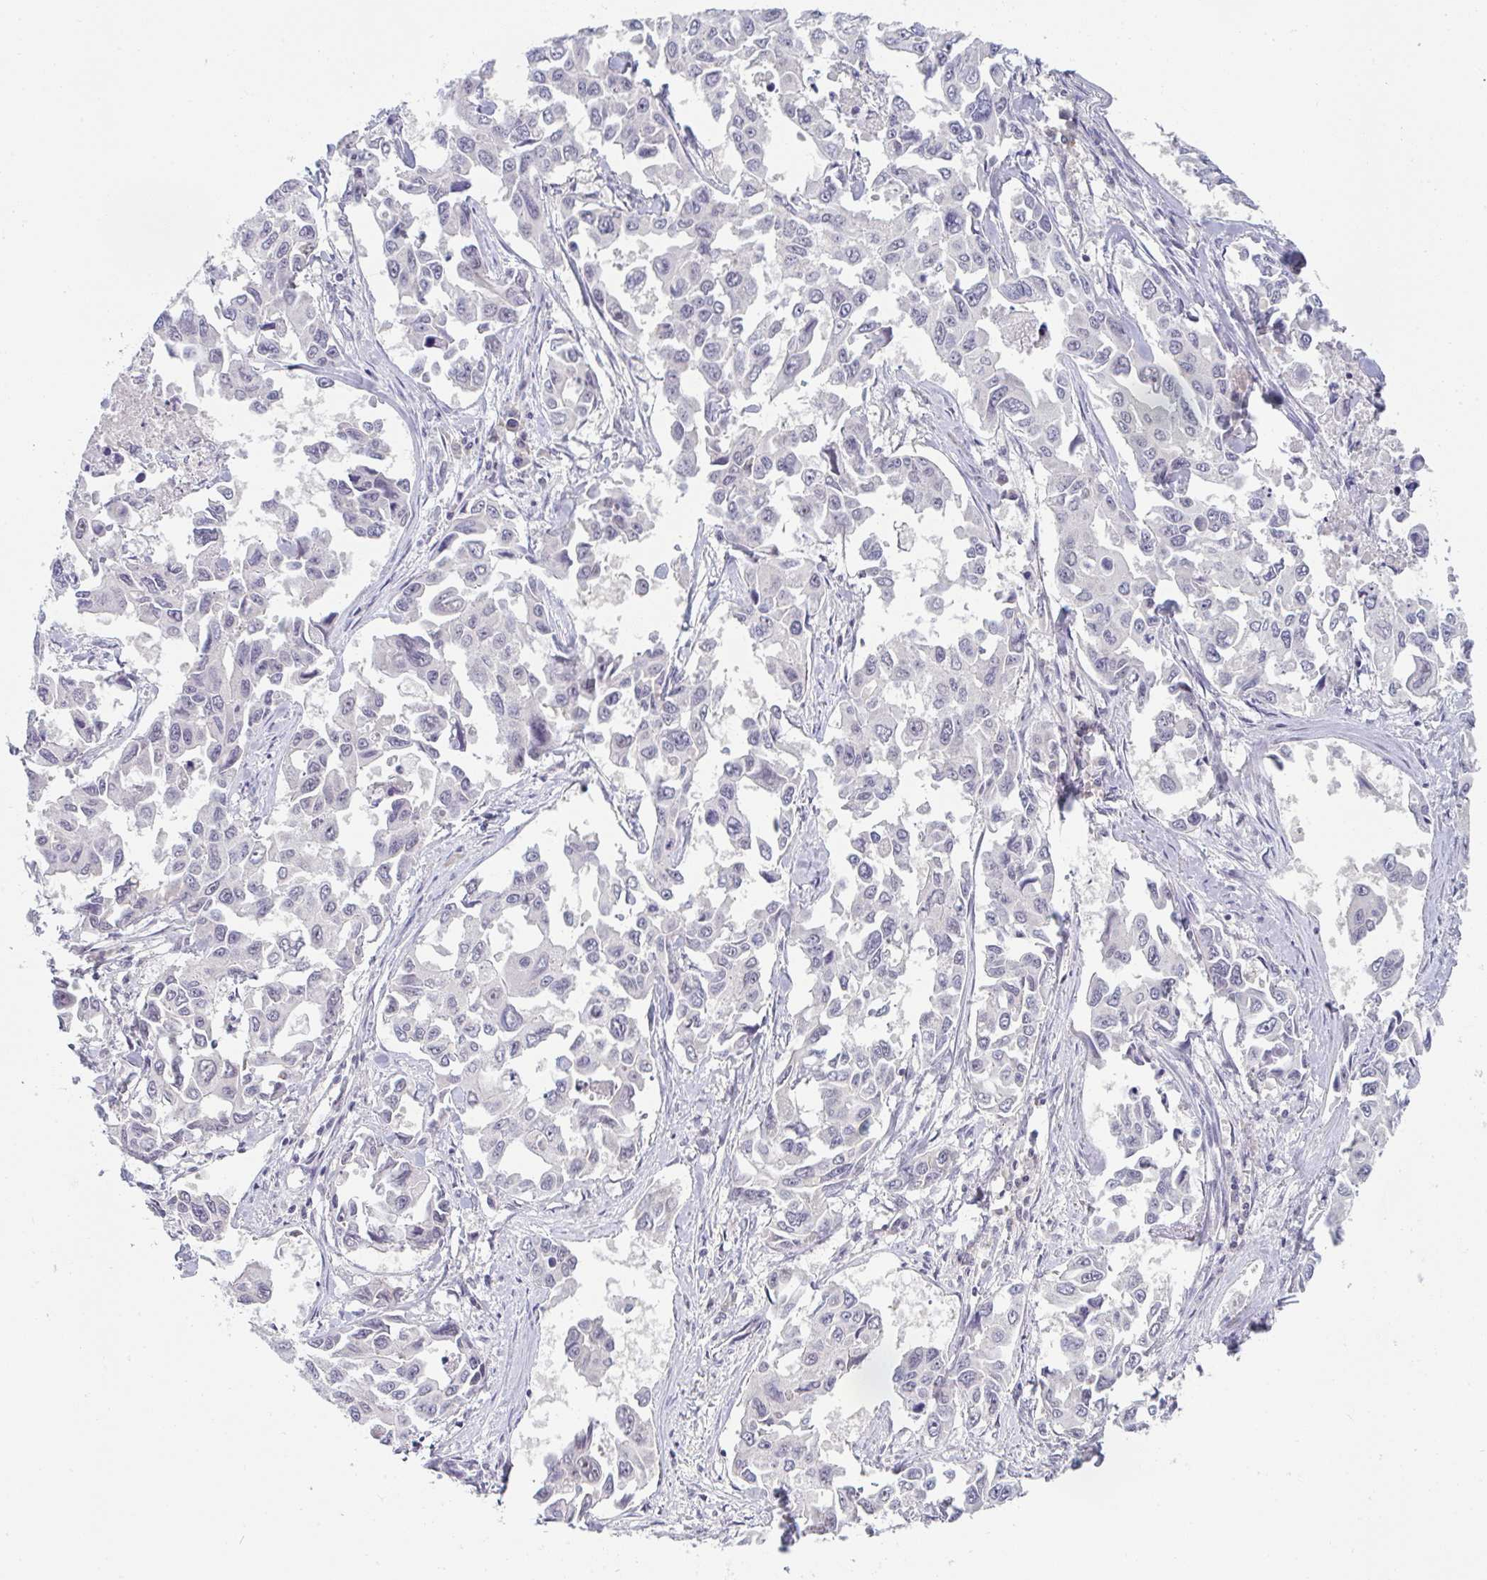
{"staining": {"intensity": "negative", "quantity": "none", "location": "none"}, "tissue": "lung cancer", "cell_type": "Tumor cells", "image_type": "cancer", "snomed": [{"axis": "morphology", "description": "Adenocarcinoma, NOS"}, {"axis": "topography", "description": "Lung"}], "caption": "A high-resolution micrograph shows immunohistochemistry (IHC) staining of lung cancer (adenocarcinoma), which shows no significant expression in tumor cells.", "gene": "PPFIA4", "patient": {"sex": "male", "age": 64}}